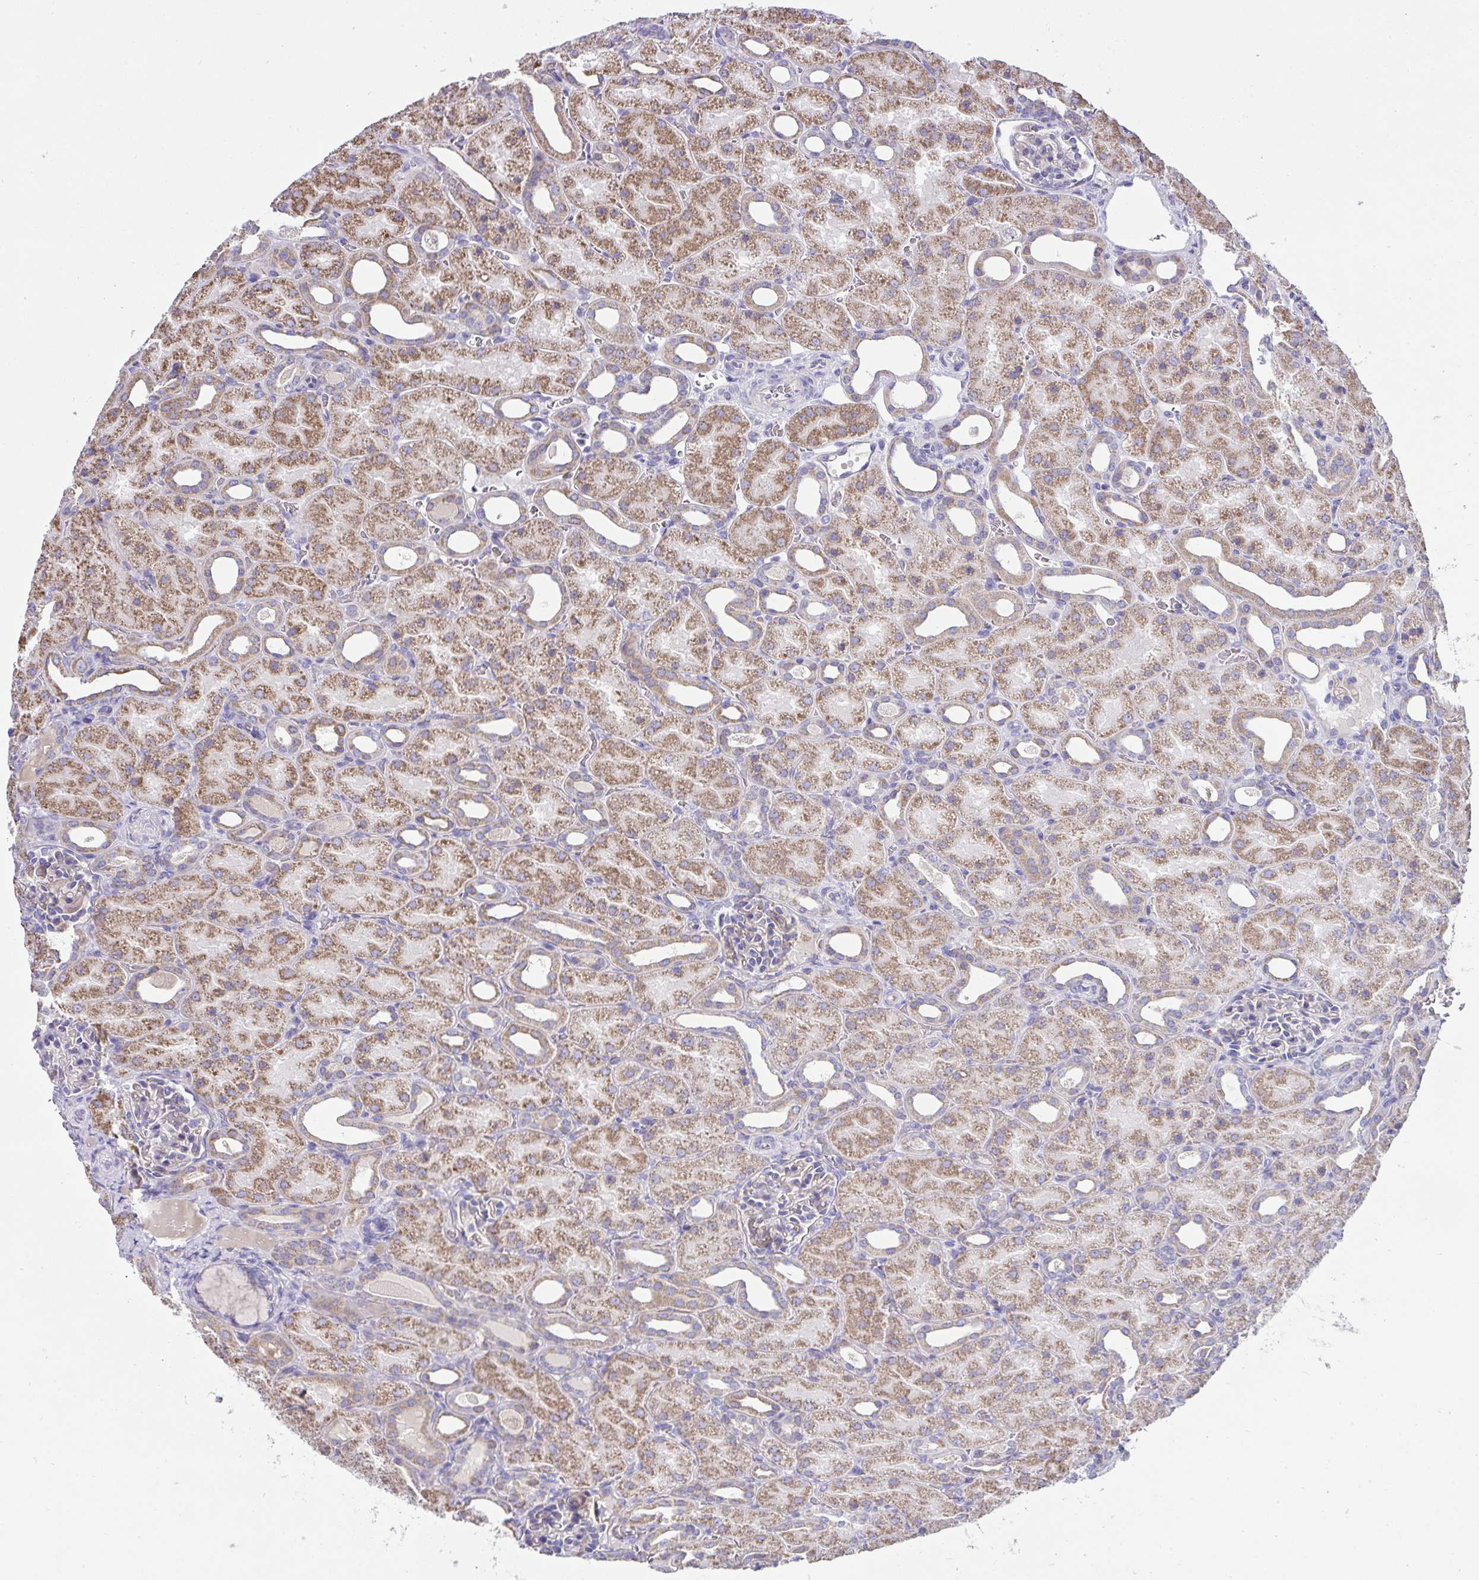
{"staining": {"intensity": "negative", "quantity": "none", "location": "none"}, "tissue": "kidney", "cell_type": "Cells in glomeruli", "image_type": "normal", "snomed": [{"axis": "morphology", "description": "Normal tissue, NOS"}, {"axis": "topography", "description": "Kidney"}], "caption": "Kidney stained for a protein using immunohistochemistry exhibits no positivity cells in glomeruli.", "gene": "PLA2G12B", "patient": {"sex": "male", "age": 2}}